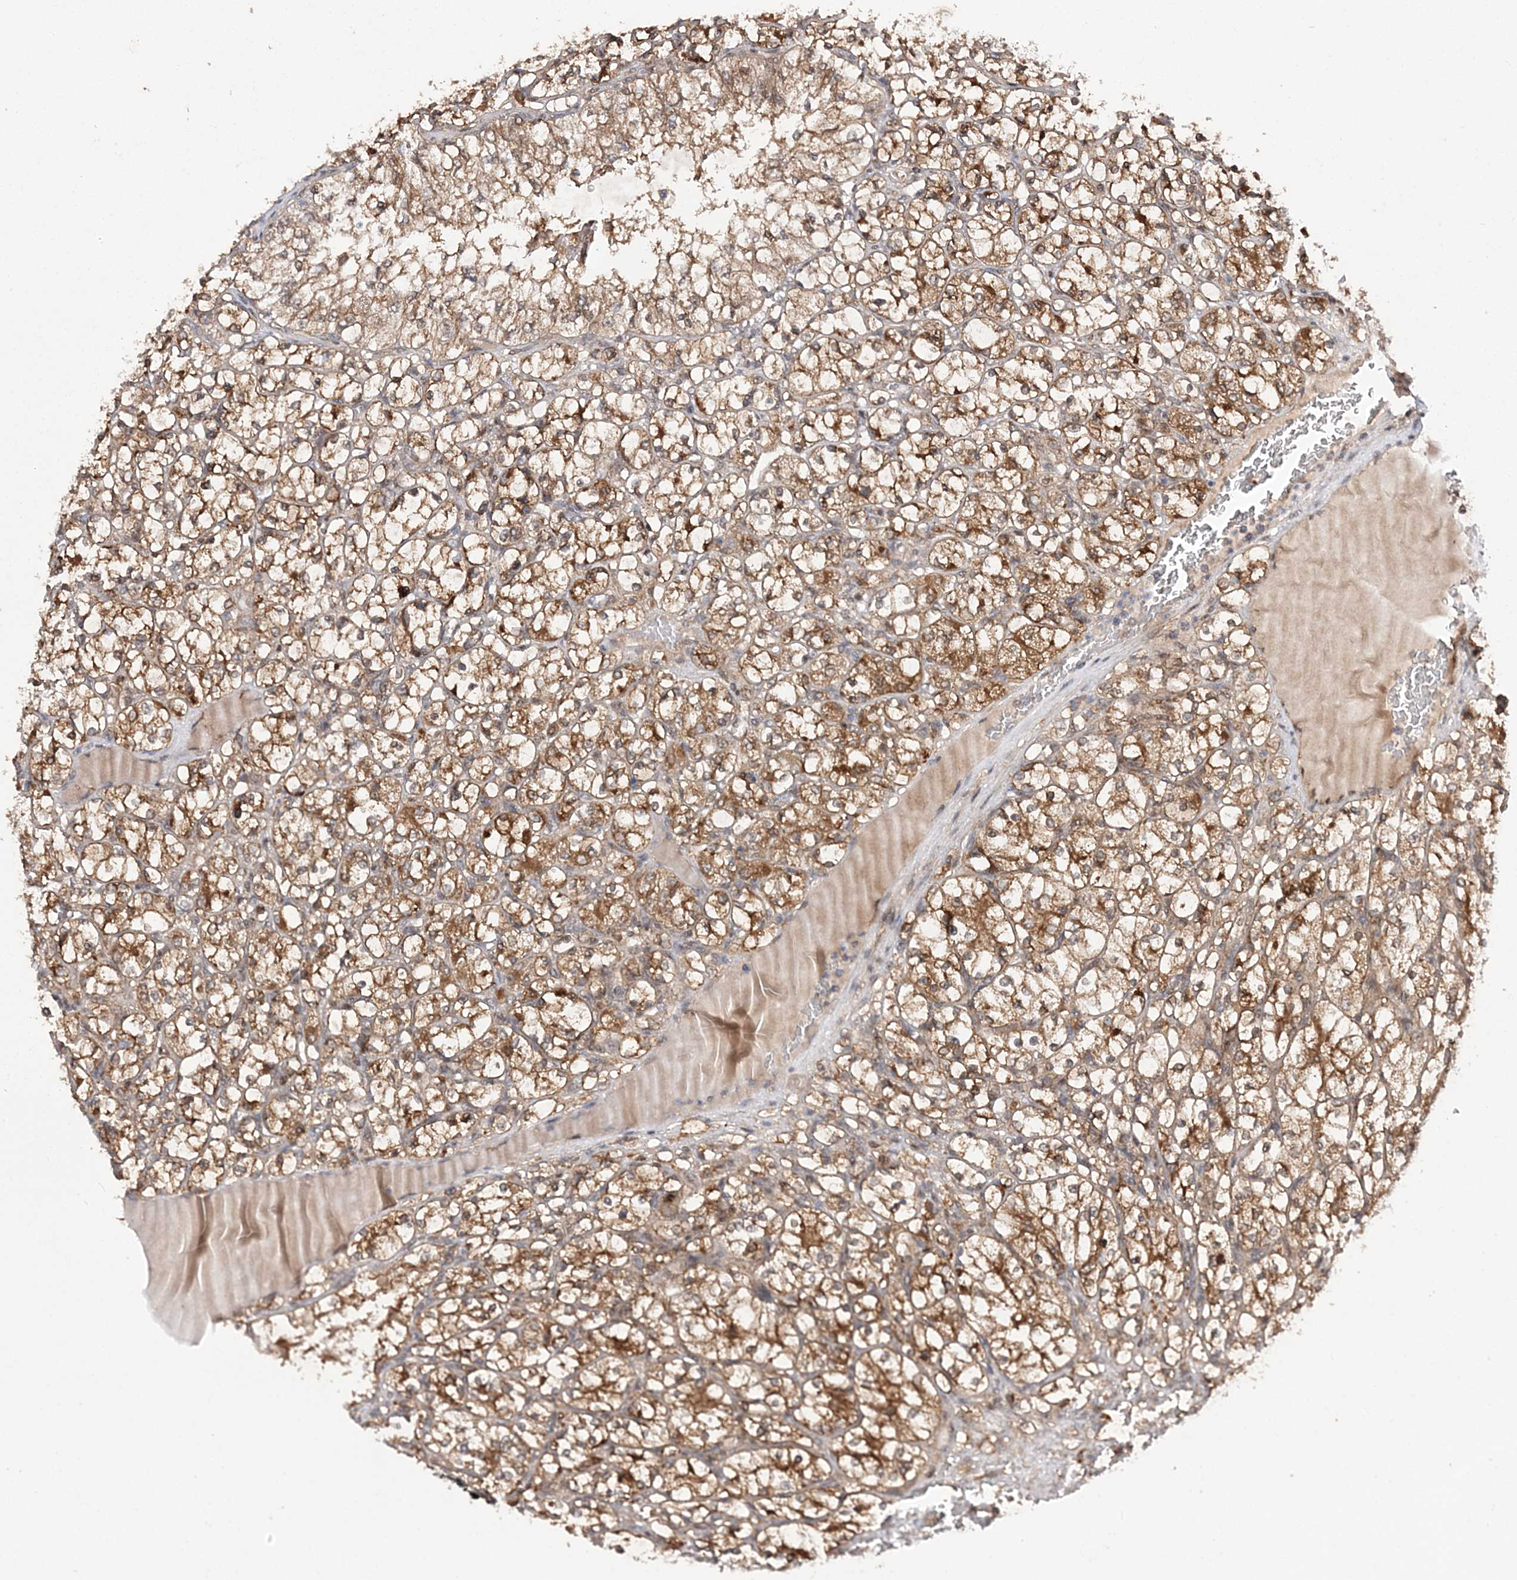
{"staining": {"intensity": "moderate", "quantity": ">75%", "location": "cytoplasmic/membranous"}, "tissue": "renal cancer", "cell_type": "Tumor cells", "image_type": "cancer", "snomed": [{"axis": "morphology", "description": "Adenocarcinoma, NOS"}, {"axis": "topography", "description": "Kidney"}], "caption": "DAB immunohistochemical staining of adenocarcinoma (renal) exhibits moderate cytoplasmic/membranous protein expression in about >75% of tumor cells. Using DAB (brown) and hematoxylin (blue) stains, captured at high magnification using brightfield microscopy.", "gene": "NIF3L1", "patient": {"sex": "female", "age": 69}}